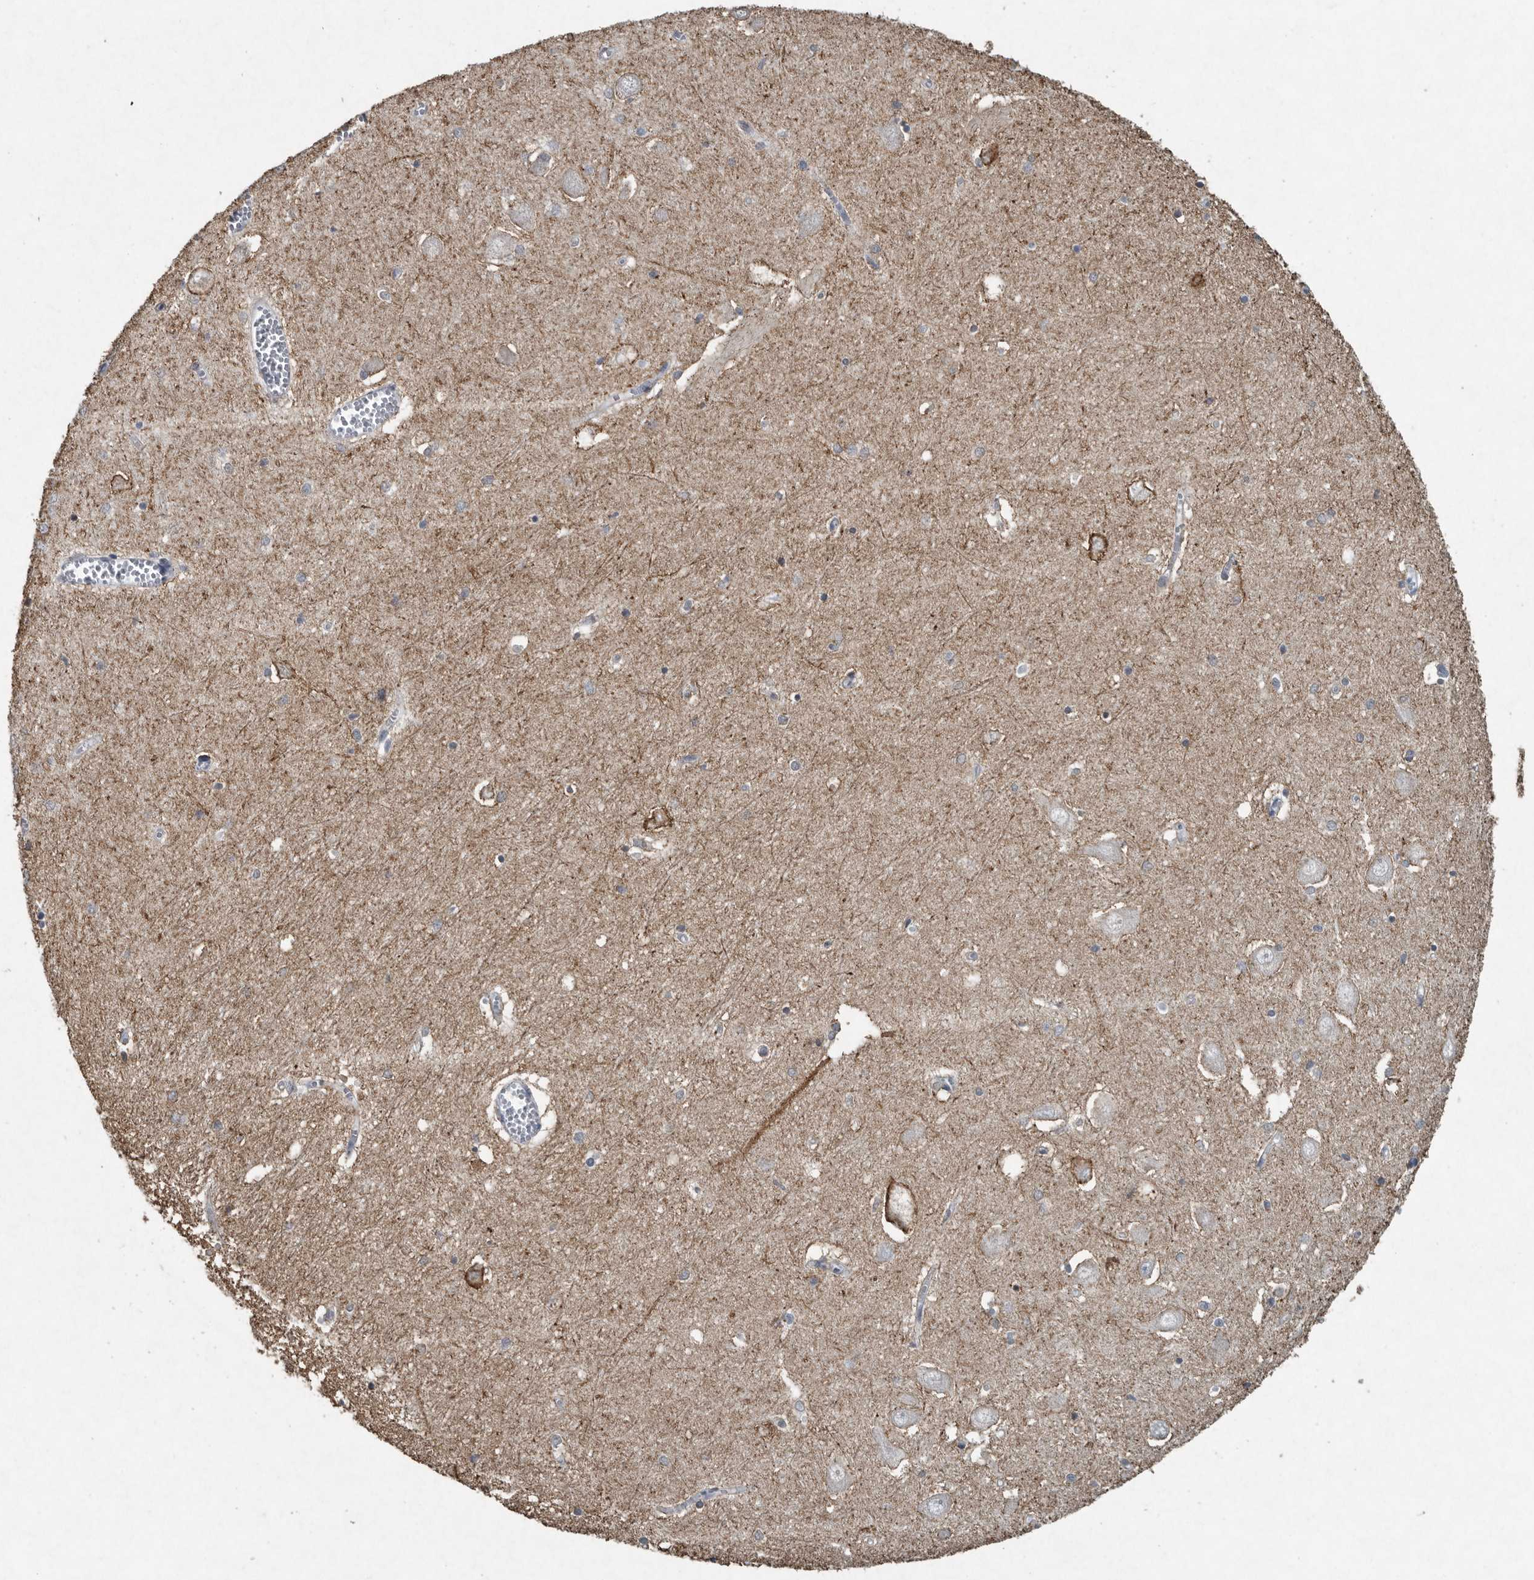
{"staining": {"intensity": "moderate", "quantity": "<25%", "location": "cytoplasmic/membranous"}, "tissue": "hippocampus", "cell_type": "Glial cells", "image_type": "normal", "snomed": [{"axis": "morphology", "description": "Normal tissue, NOS"}, {"axis": "topography", "description": "Hippocampus"}], "caption": "Immunohistochemistry (DAB (3,3'-diaminobenzidine)) staining of unremarkable human hippocampus exhibits moderate cytoplasmic/membranous protein expression in approximately <25% of glial cells. (DAB (3,3'-diaminobenzidine) IHC with brightfield microscopy, high magnification).", "gene": "IL20", "patient": {"sex": "male", "age": 70}}